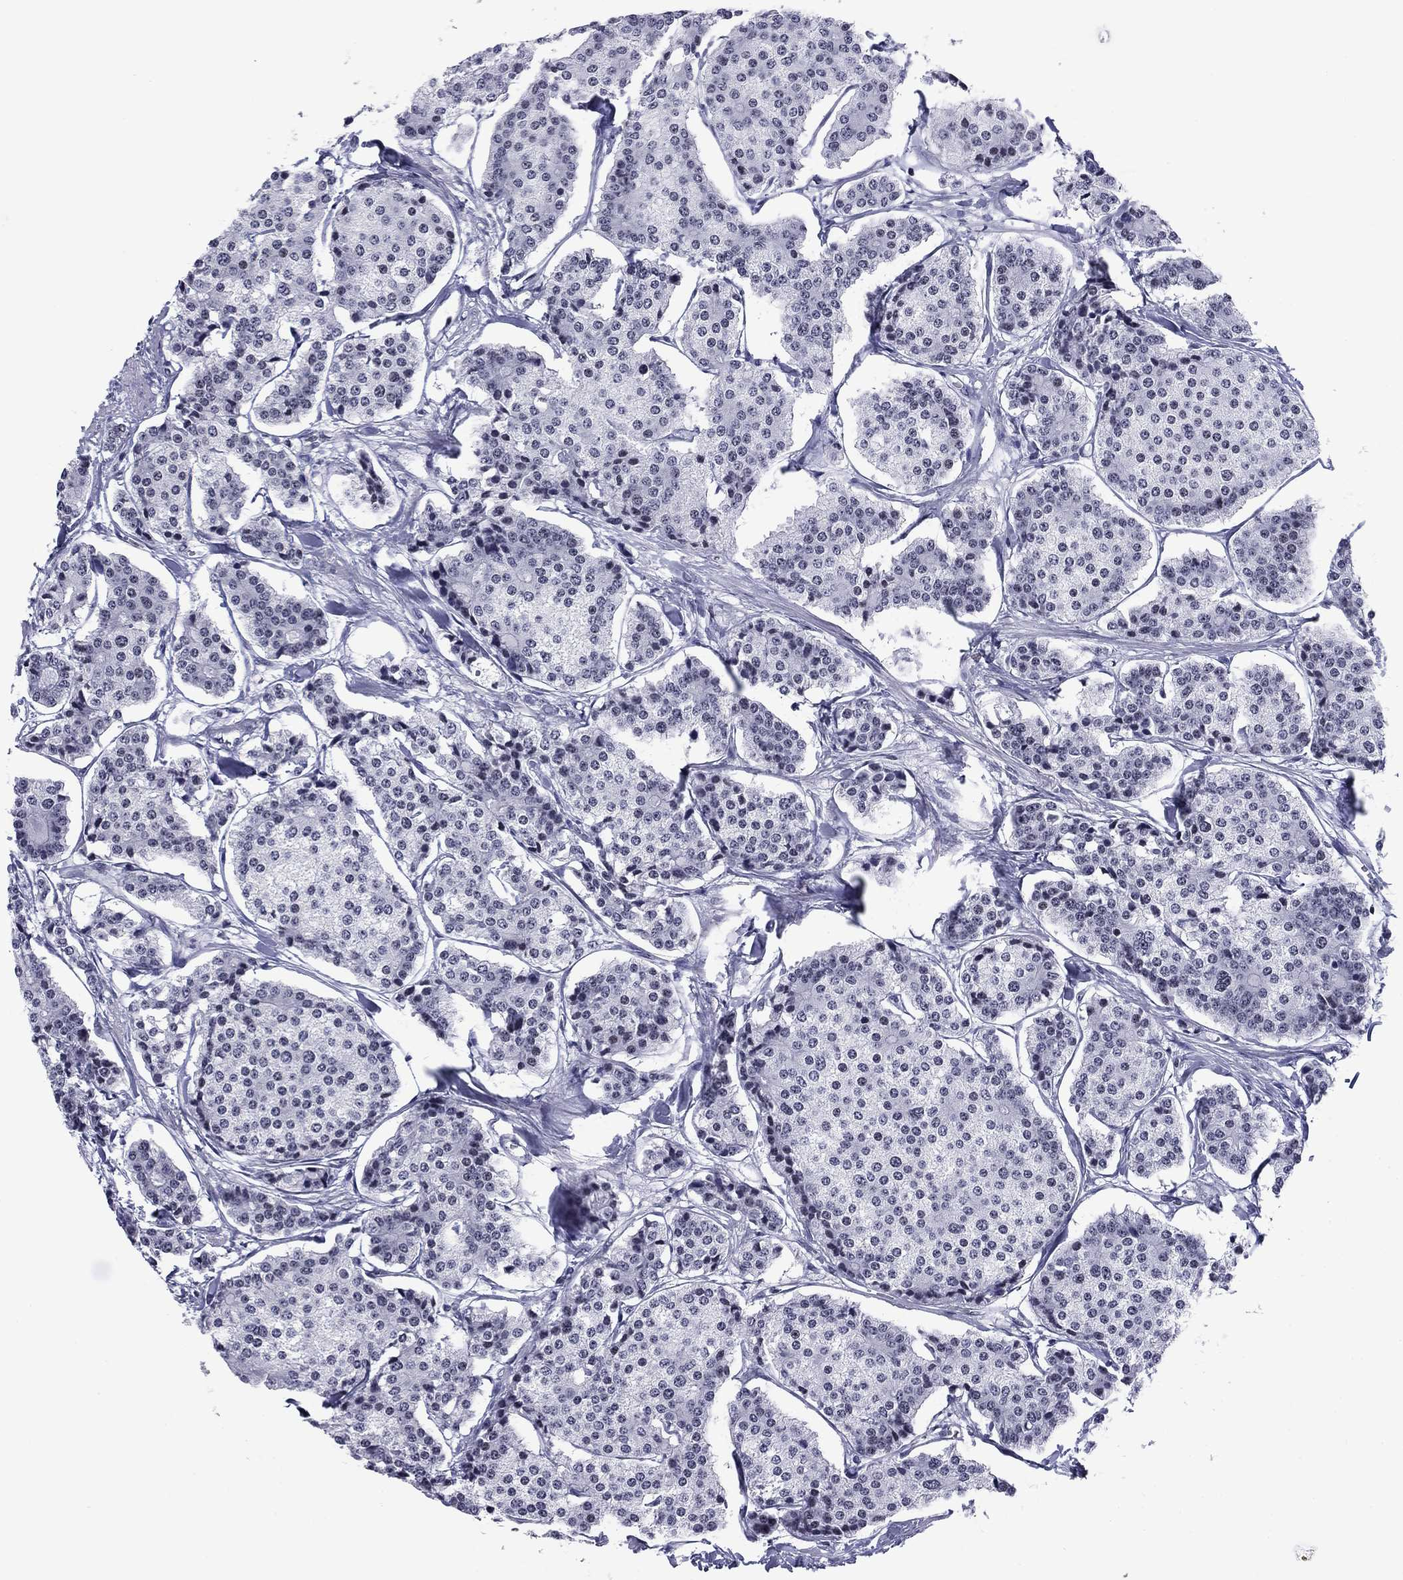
{"staining": {"intensity": "negative", "quantity": "none", "location": "none"}, "tissue": "carcinoid", "cell_type": "Tumor cells", "image_type": "cancer", "snomed": [{"axis": "morphology", "description": "Carcinoid, malignant, NOS"}, {"axis": "topography", "description": "Small intestine"}], "caption": "The histopathology image reveals no staining of tumor cells in carcinoid. (Brightfield microscopy of DAB immunohistochemistry (IHC) at high magnification).", "gene": "CCDC144A", "patient": {"sex": "female", "age": 65}}